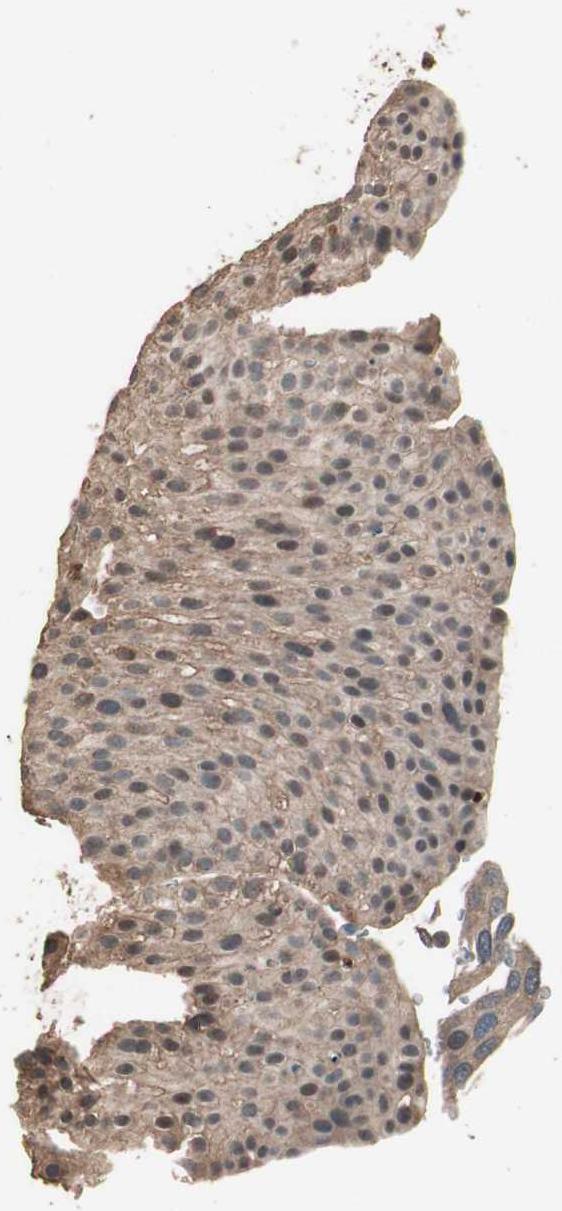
{"staining": {"intensity": "moderate", "quantity": ">75%", "location": "cytoplasmic/membranous"}, "tissue": "urothelial cancer", "cell_type": "Tumor cells", "image_type": "cancer", "snomed": [{"axis": "morphology", "description": "Urothelial carcinoma, Low grade"}, {"axis": "topography", "description": "Smooth muscle"}, {"axis": "topography", "description": "Urinary bladder"}], "caption": "This histopathology image reveals urothelial cancer stained with immunohistochemistry to label a protein in brown. The cytoplasmic/membranous of tumor cells show moderate positivity for the protein. Nuclei are counter-stained blue.", "gene": "CCN4", "patient": {"sex": "male", "age": 60}}